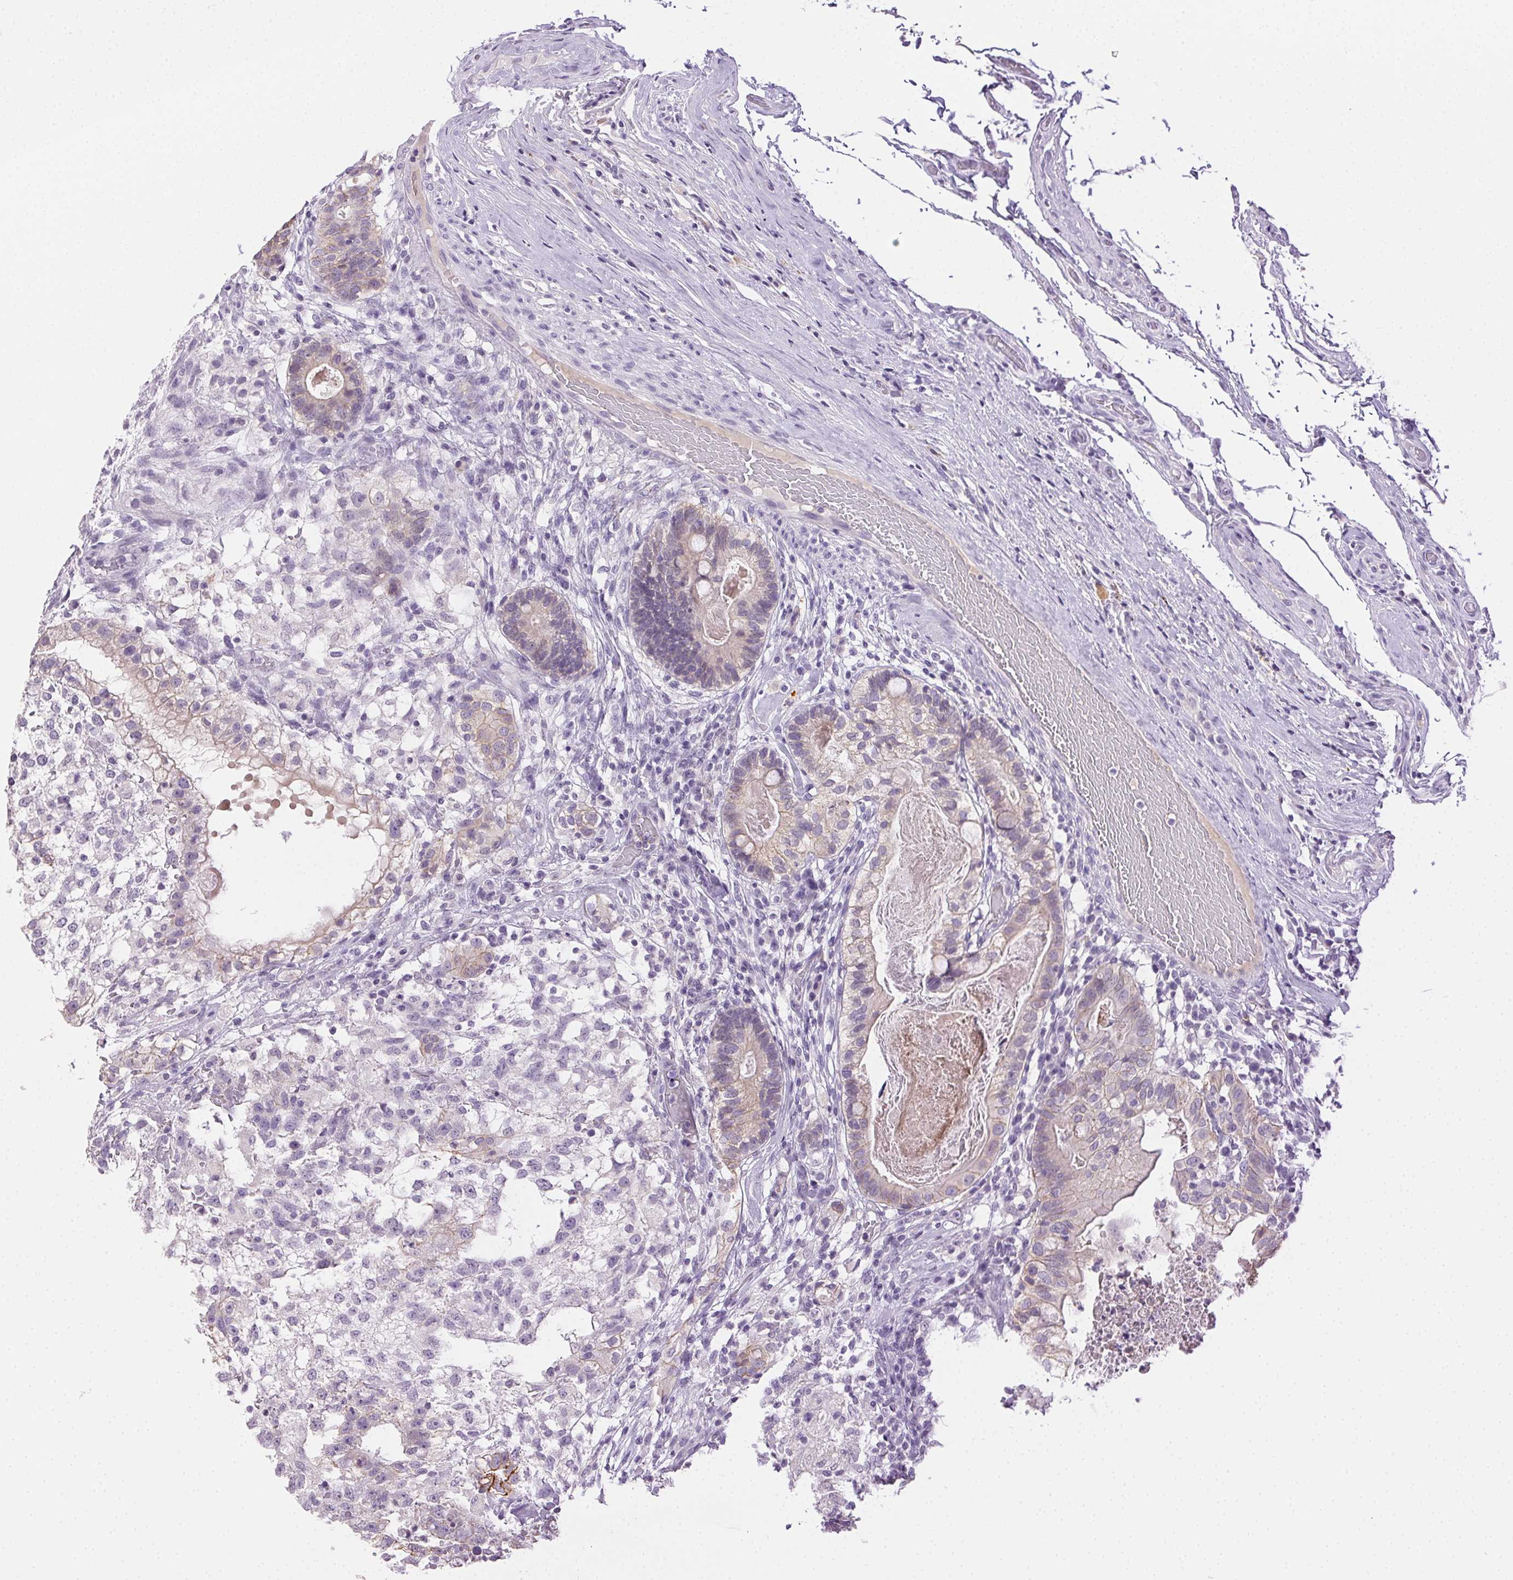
{"staining": {"intensity": "weak", "quantity": "<25%", "location": "cytoplasmic/membranous"}, "tissue": "testis cancer", "cell_type": "Tumor cells", "image_type": "cancer", "snomed": [{"axis": "morphology", "description": "Seminoma, NOS"}, {"axis": "morphology", "description": "Carcinoma, Embryonal, NOS"}, {"axis": "topography", "description": "Testis"}], "caption": "This is an immunohistochemistry histopathology image of seminoma (testis). There is no expression in tumor cells.", "gene": "CLDN10", "patient": {"sex": "male", "age": 41}}